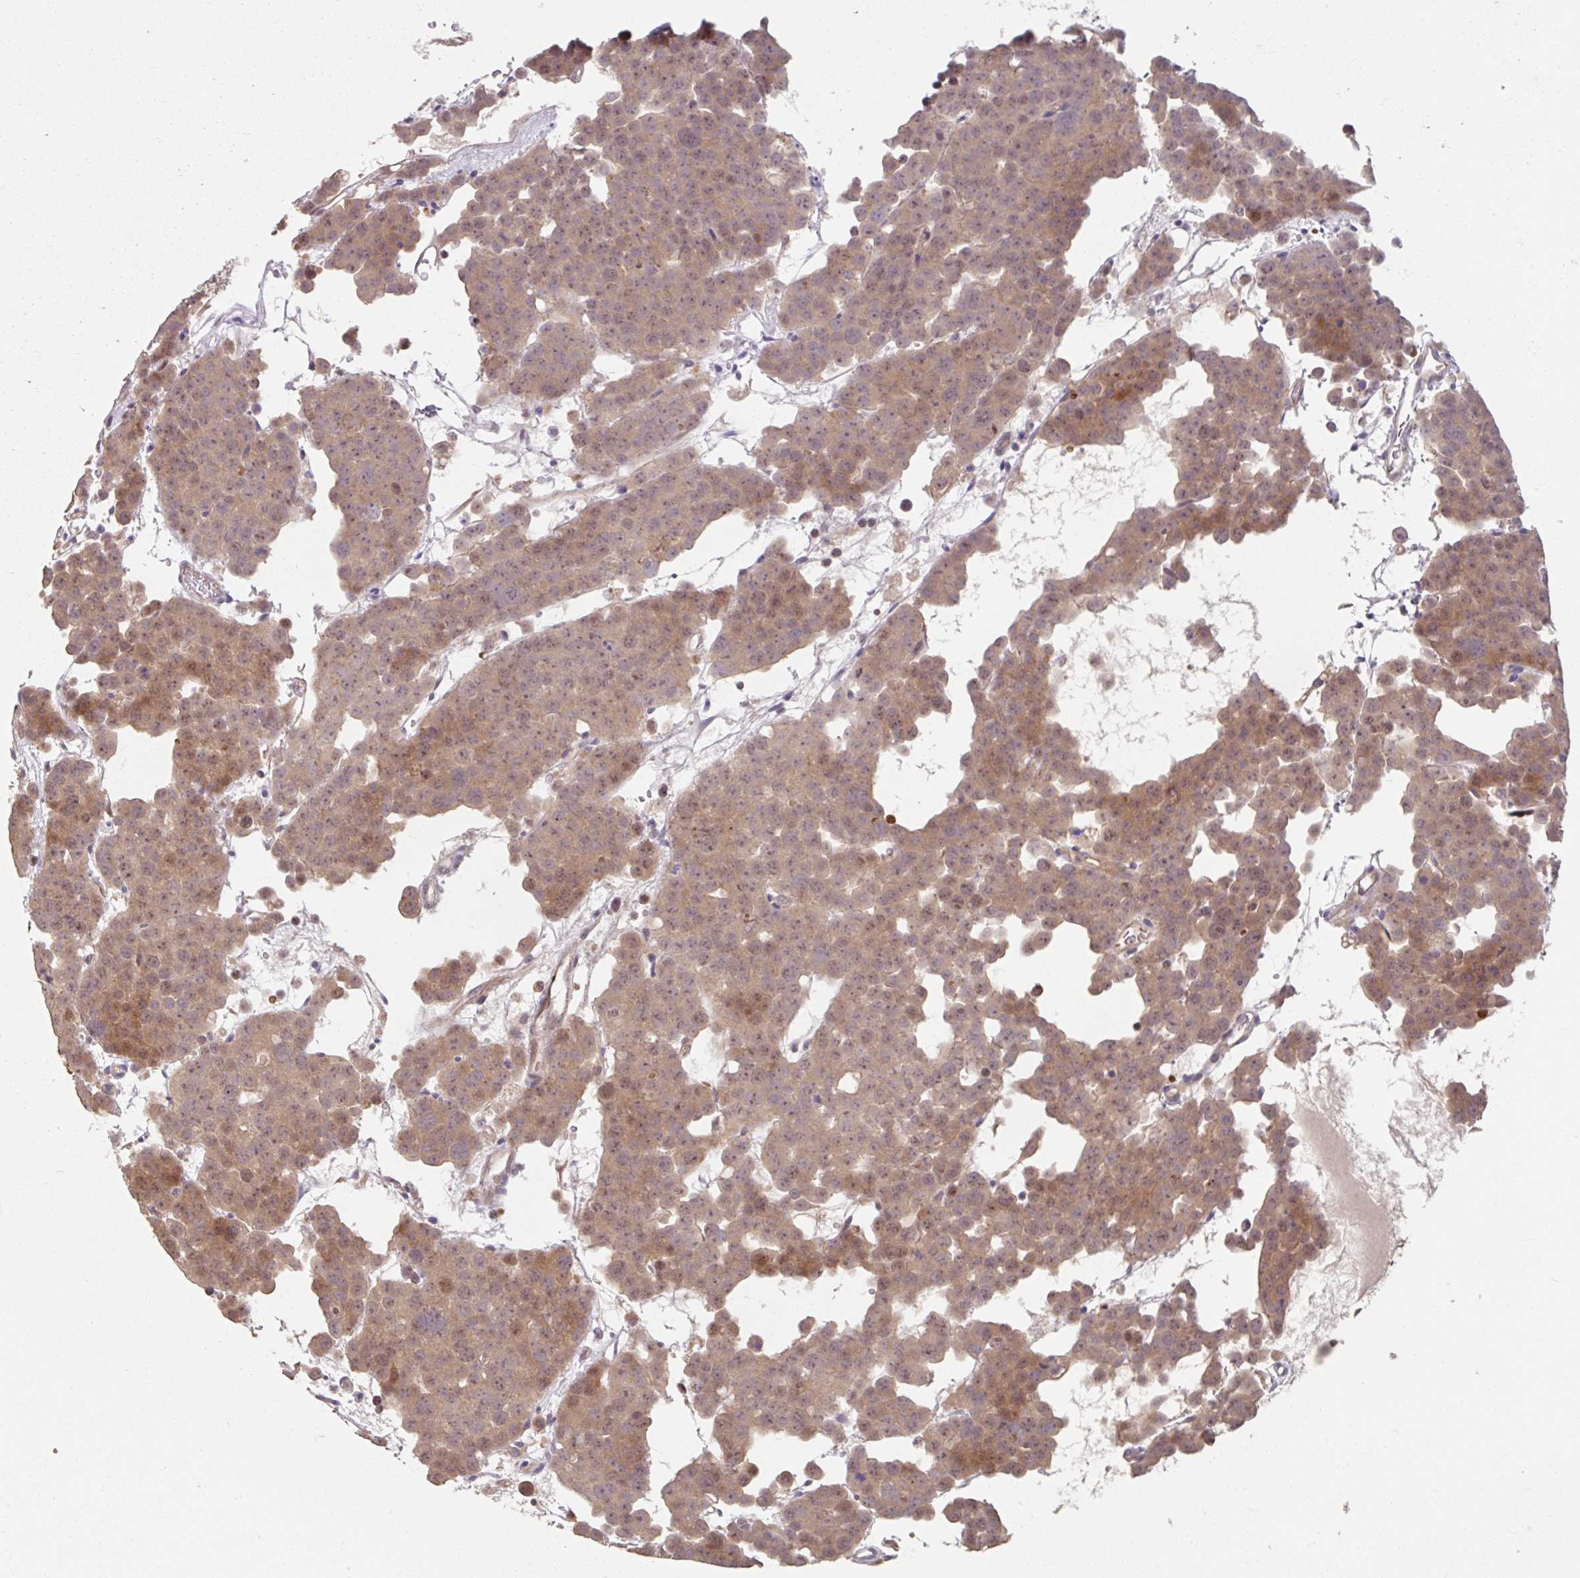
{"staining": {"intensity": "moderate", "quantity": ">75%", "location": "cytoplasmic/membranous,nuclear"}, "tissue": "testis cancer", "cell_type": "Tumor cells", "image_type": "cancer", "snomed": [{"axis": "morphology", "description": "Seminoma, NOS"}, {"axis": "topography", "description": "Testis"}], "caption": "Tumor cells show moderate cytoplasmic/membranous and nuclear expression in about >75% of cells in testis cancer (seminoma).", "gene": "STYXL1", "patient": {"sex": "male", "age": 71}}